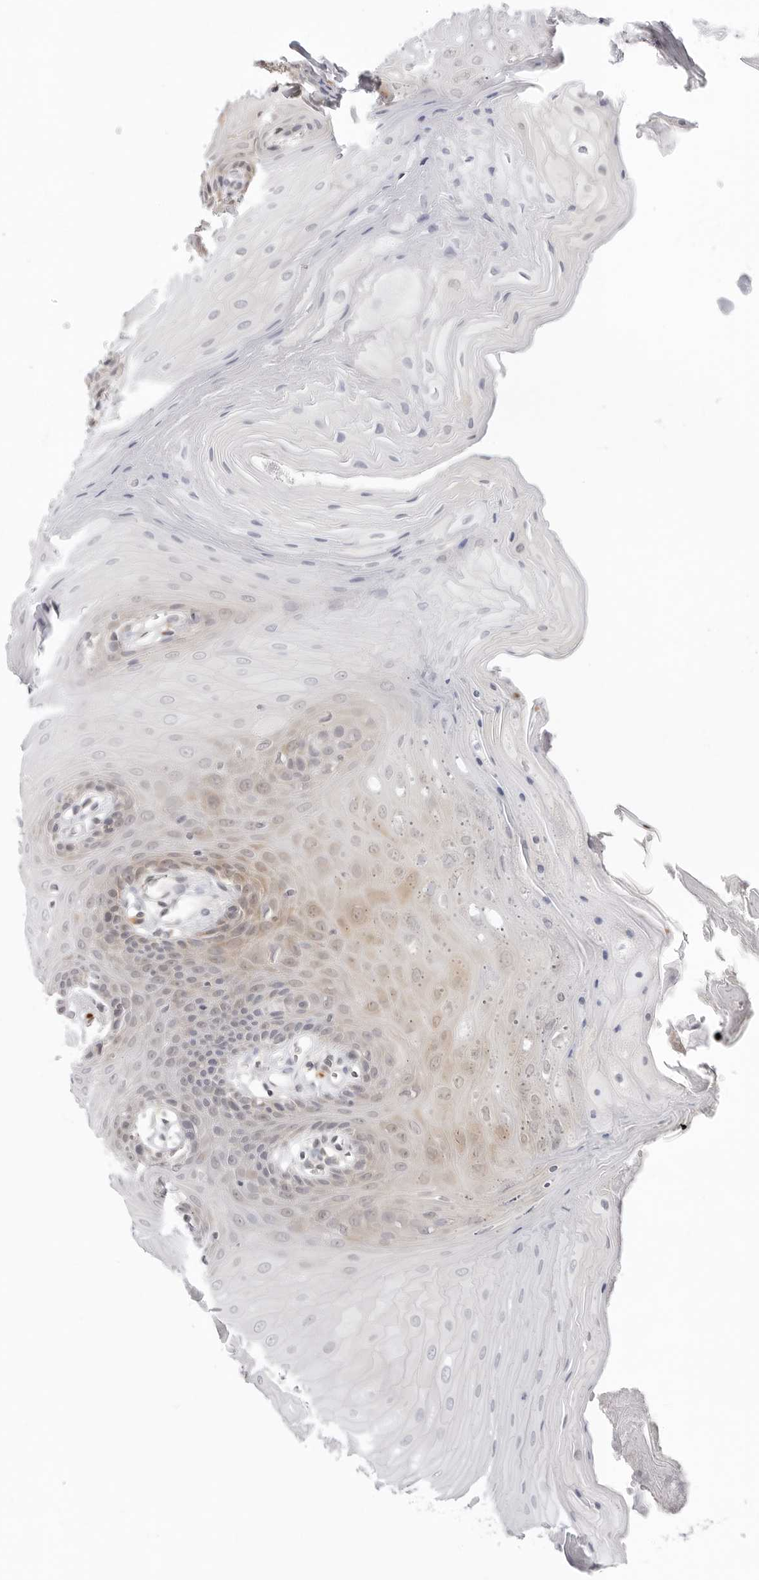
{"staining": {"intensity": "weak", "quantity": "25%-75%", "location": "cytoplasmic/membranous"}, "tissue": "oral mucosa", "cell_type": "Squamous epithelial cells", "image_type": "normal", "snomed": [{"axis": "morphology", "description": "Normal tissue, NOS"}, {"axis": "morphology", "description": "Squamous cell carcinoma, NOS"}, {"axis": "topography", "description": "Skeletal muscle"}, {"axis": "topography", "description": "Oral tissue"}, {"axis": "topography", "description": "Salivary gland"}, {"axis": "topography", "description": "Head-Neck"}], "caption": "Oral mucosa stained with DAB (3,3'-diaminobenzidine) immunohistochemistry shows low levels of weak cytoplasmic/membranous positivity in about 25%-75% of squamous epithelial cells.", "gene": "FDPS", "patient": {"sex": "male", "age": 54}}